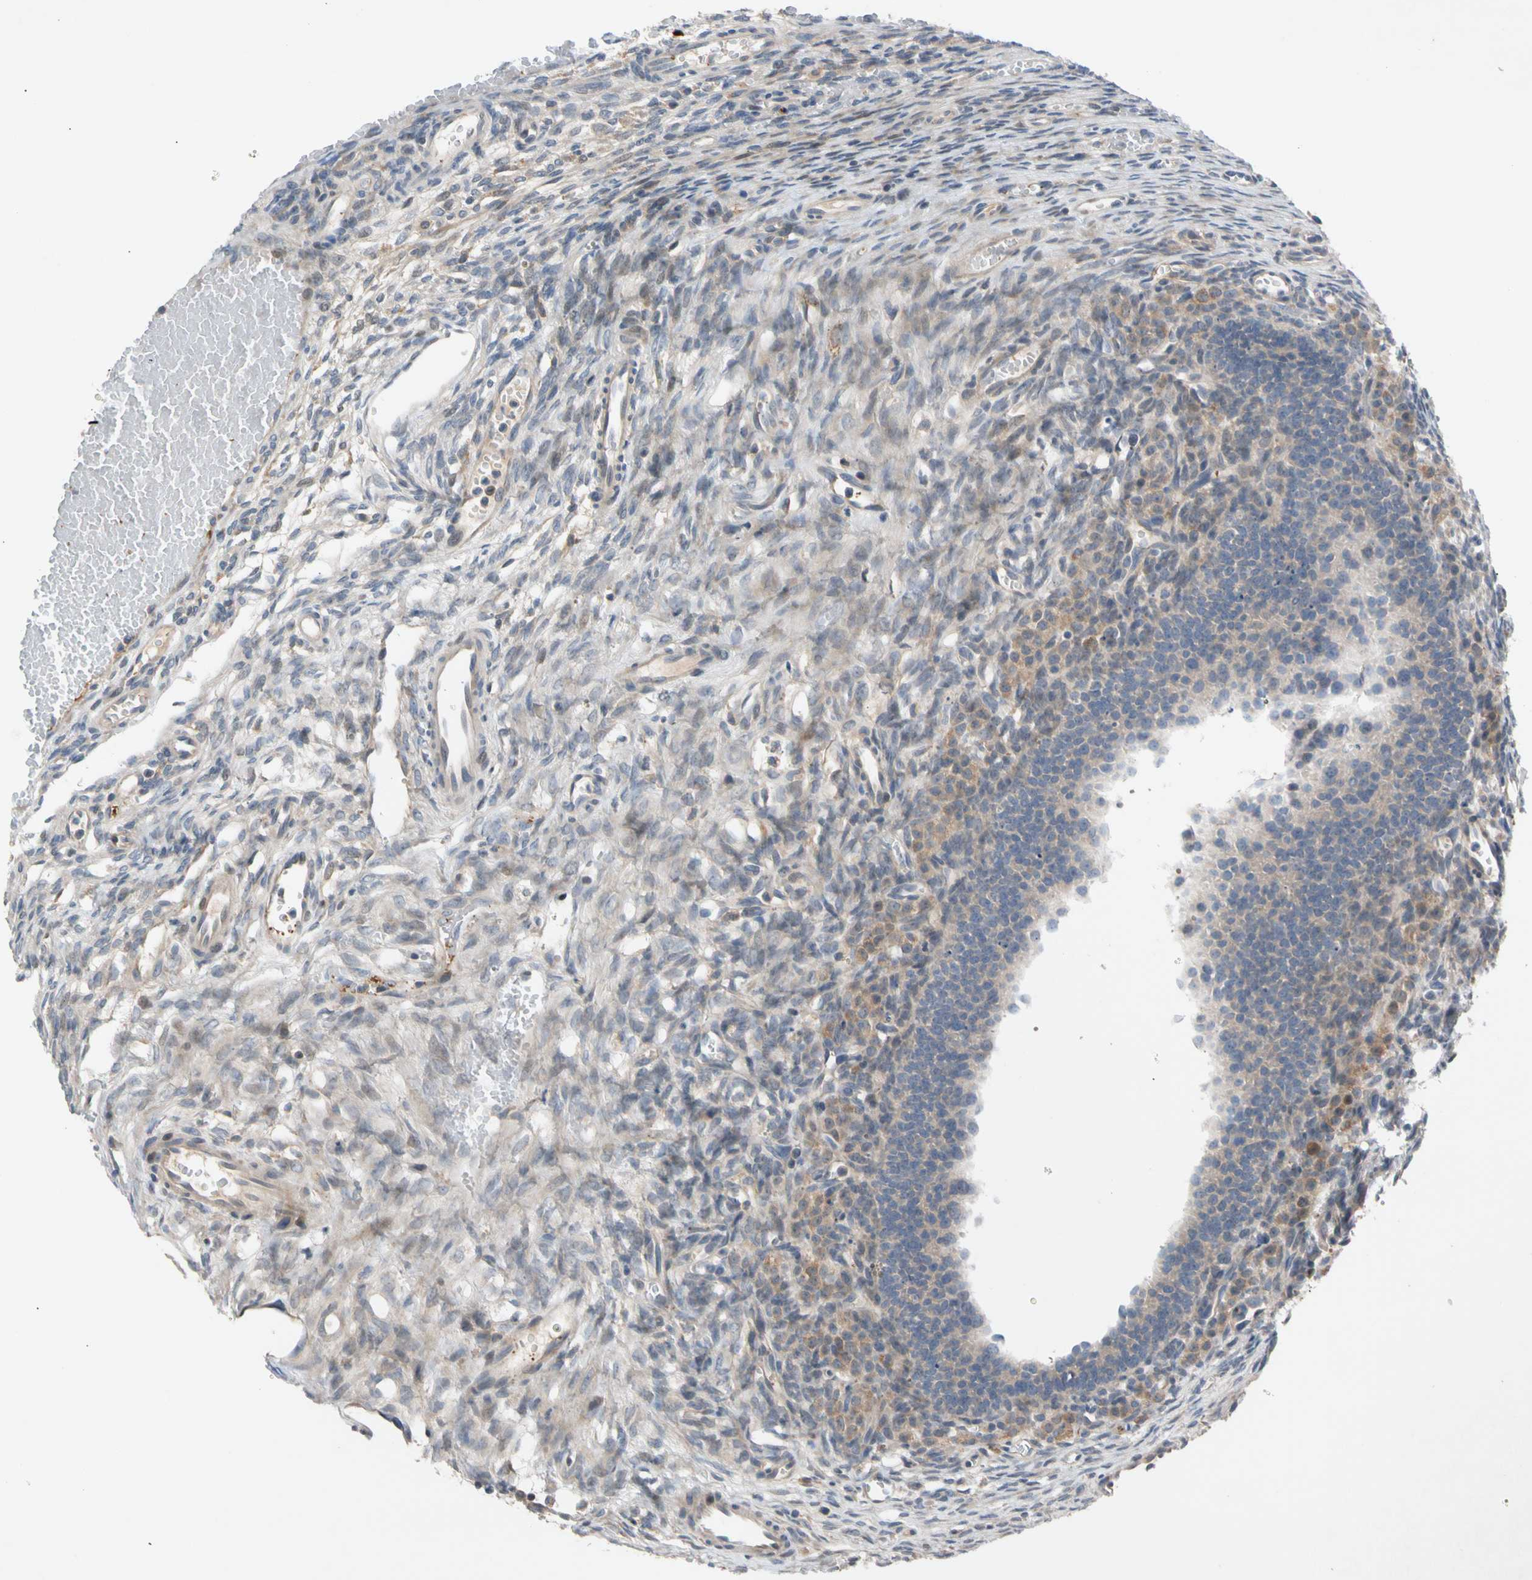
{"staining": {"intensity": "weak", "quantity": ">75%", "location": "cytoplasmic/membranous"}, "tissue": "ovary", "cell_type": "Follicle cells", "image_type": "normal", "snomed": [{"axis": "morphology", "description": "Normal tissue, NOS"}, {"axis": "topography", "description": "Ovary"}], "caption": "Follicle cells display weak cytoplasmic/membranous positivity in about >75% of cells in benign ovary.", "gene": "CNST", "patient": {"sex": "female", "age": 33}}